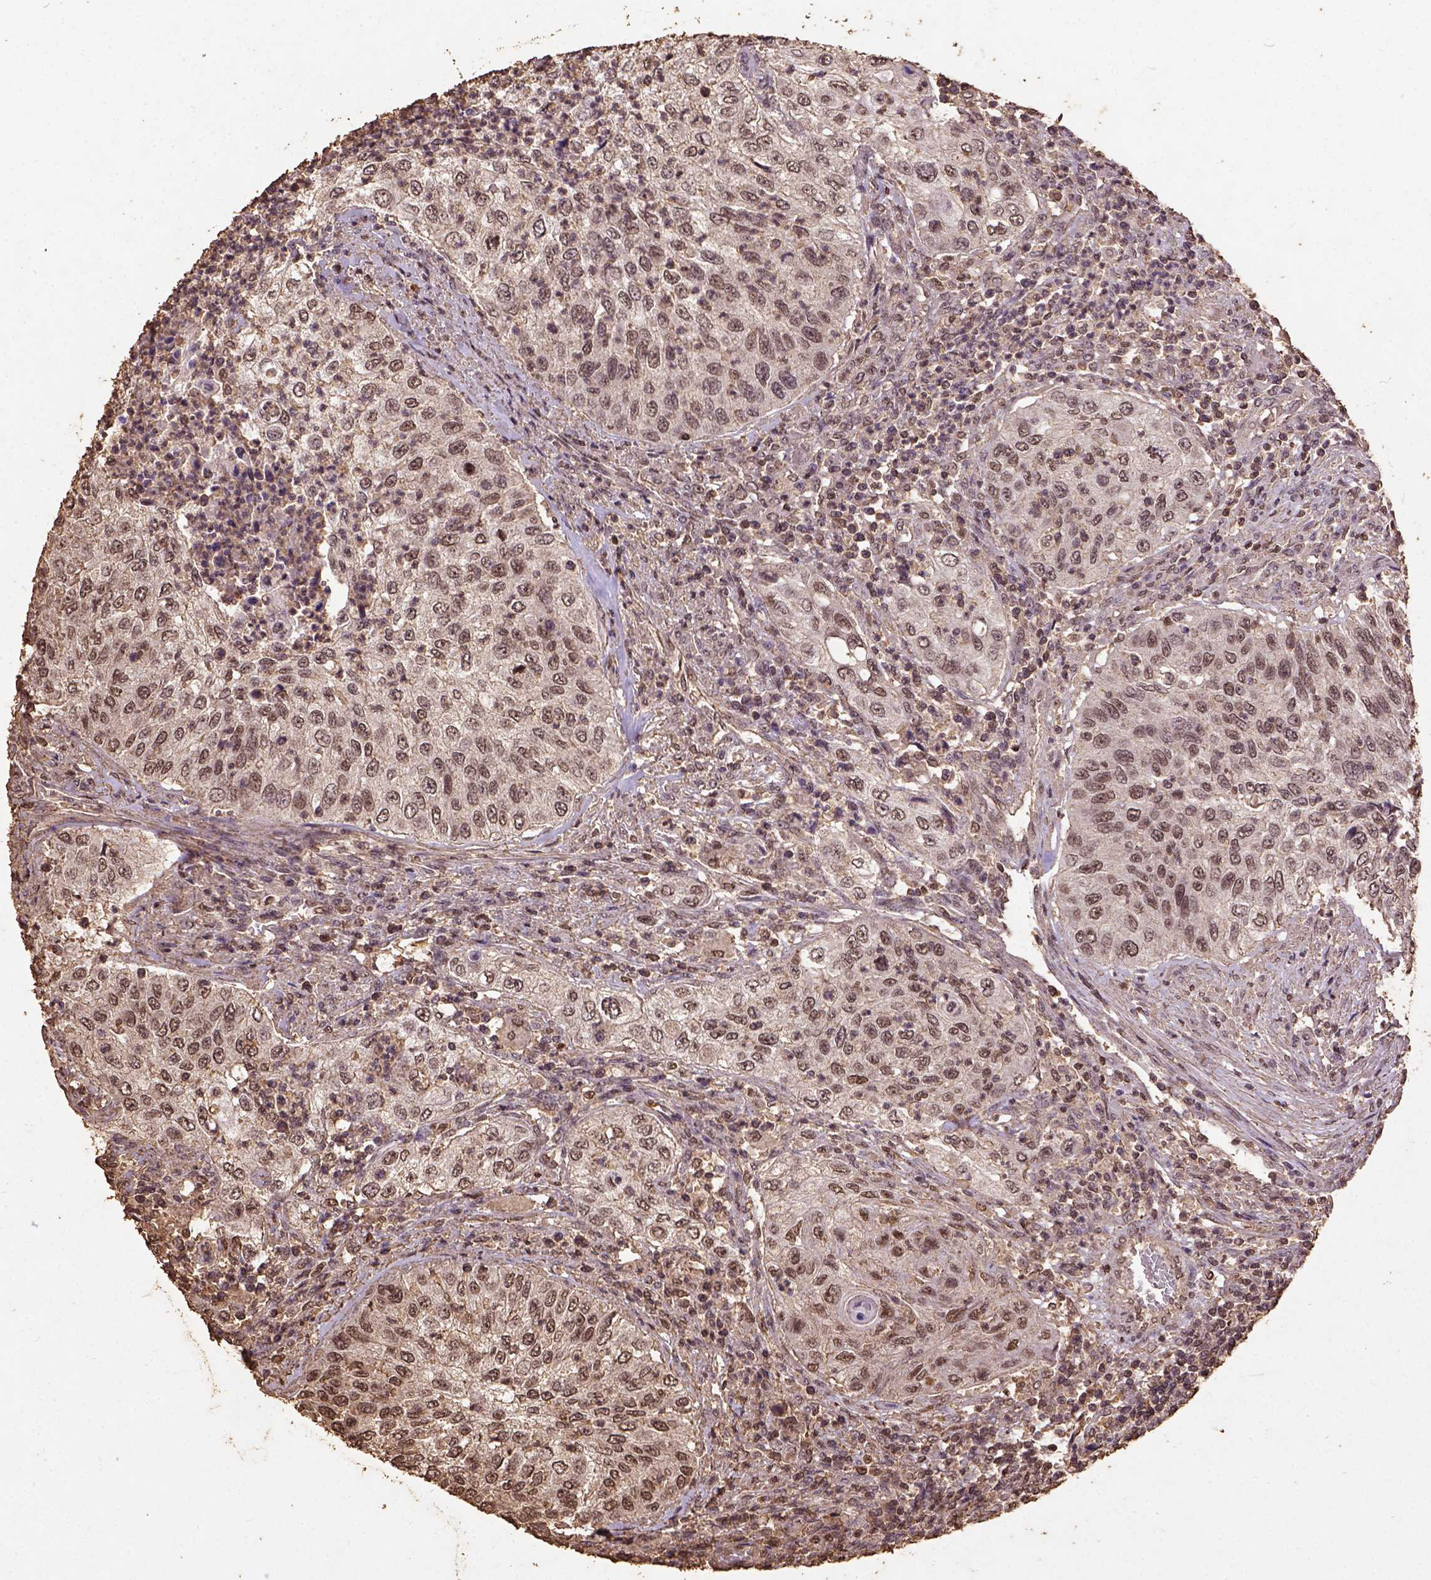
{"staining": {"intensity": "moderate", "quantity": ">75%", "location": "nuclear"}, "tissue": "urothelial cancer", "cell_type": "Tumor cells", "image_type": "cancer", "snomed": [{"axis": "morphology", "description": "Urothelial carcinoma, High grade"}, {"axis": "topography", "description": "Urinary bladder"}], "caption": "This image reveals urothelial cancer stained with immunohistochemistry (IHC) to label a protein in brown. The nuclear of tumor cells show moderate positivity for the protein. Nuclei are counter-stained blue.", "gene": "NACC1", "patient": {"sex": "female", "age": 60}}